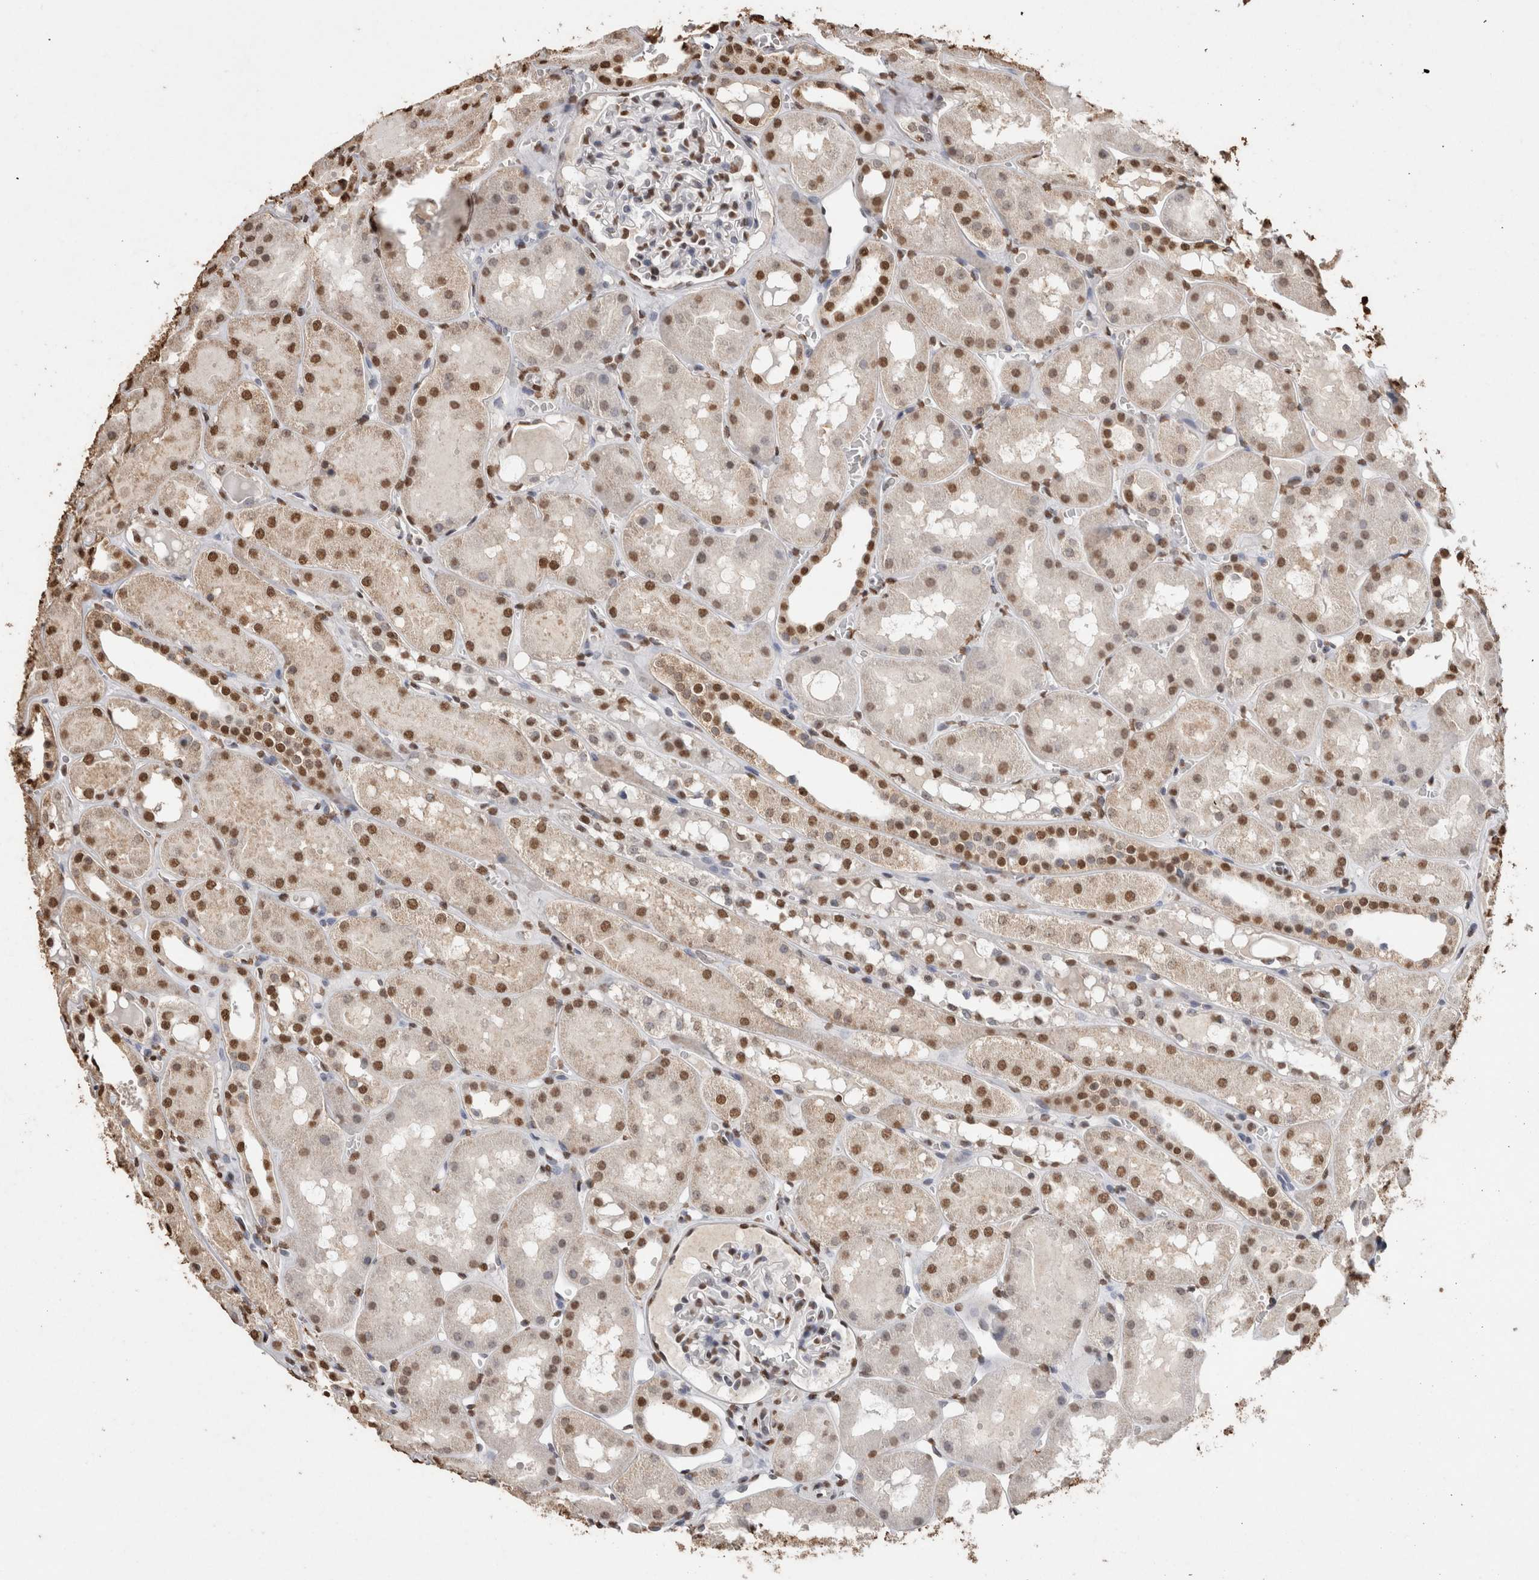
{"staining": {"intensity": "moderate", "quantity": "25%-75%", "location": "nuclear"}, "tissue": "kidney", "cell_type": "Cells in glomeruli", "image_type": "normal", "snomed": [{"axis": "morphology", "description": "Normal tissue, NOS"}, {"axis": "topography", "description": "Kidney"}, {"axis": "topography", "description": "Urinary bladder"}], "caption": "The micrograph shows a brown stain indicating the presence of a protein in the nuclear of cells in glomeruli in kidney. Using DAB (3,3'-diaminobenzidine) (brown) and hematoxylin (blue) stains, captured at high magnification using brightfield microscopy.", "gene": "NTHL1", "patient": {"sex": "male", "age": 16}}